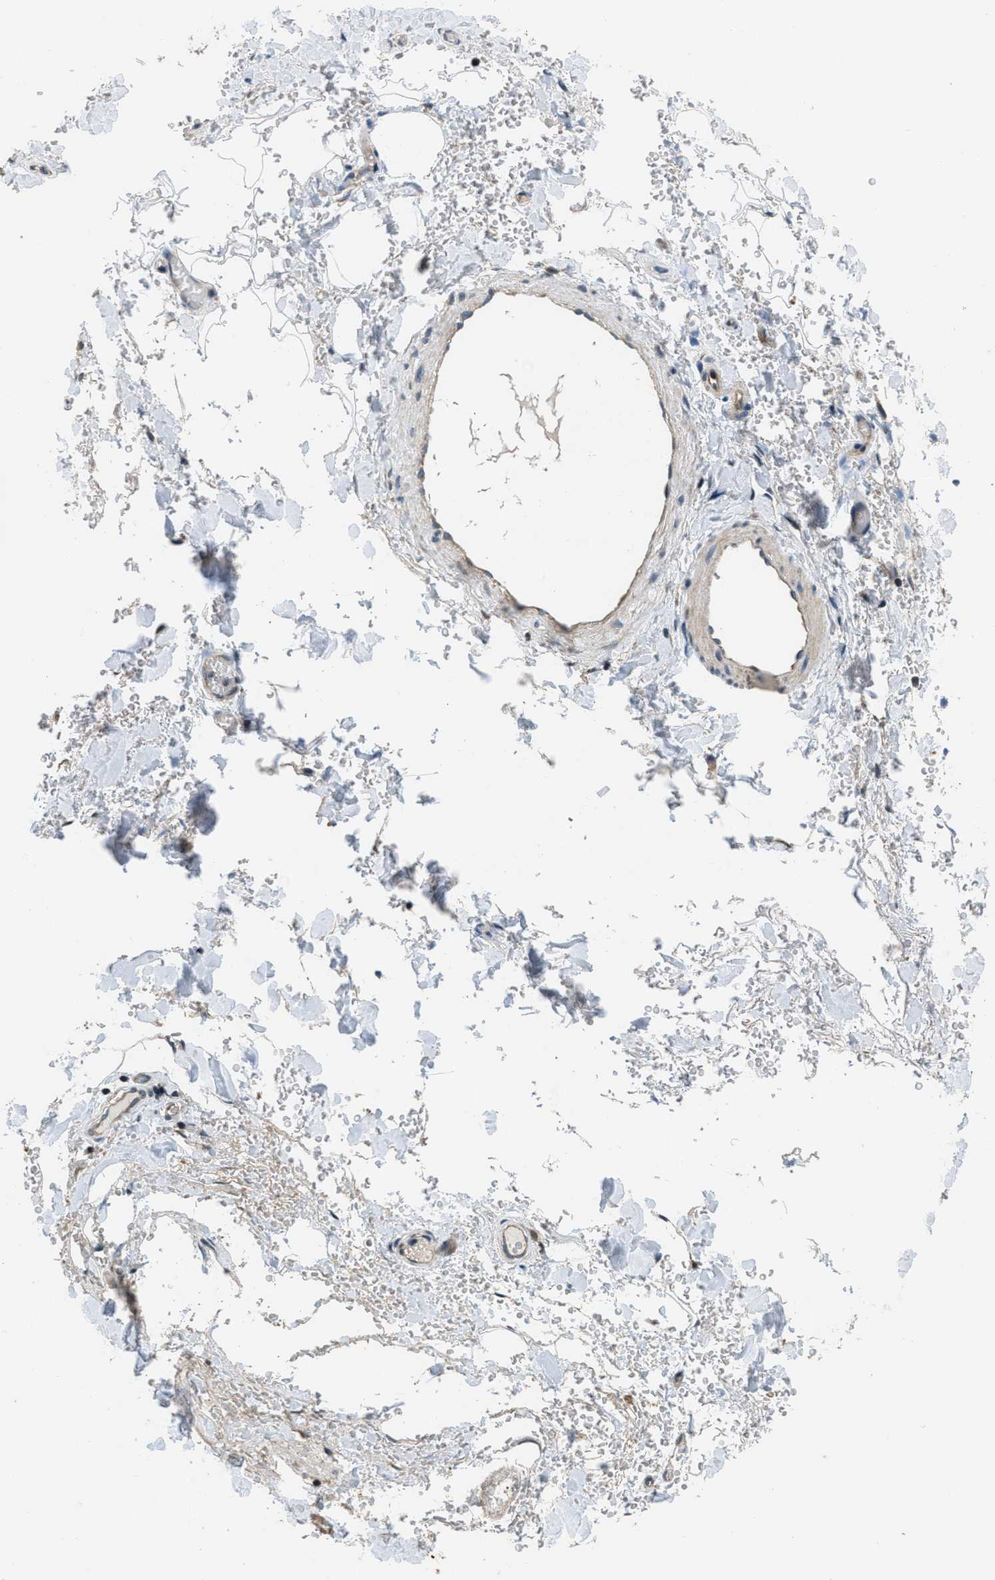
{"staining": {"intensity": "weak", "quantity": "25%-75%", "location": "cytoplasmic/membranous"}, "tissue": "adipose tissue", "cell_type": "Adipocytes", "image_type": "normal", "snomed": [{"axis": "morphology", "description": "Normal tissue, NOS"}, {"axis": "morphology", "description": "Carcinoma, NOS"}, {"axis": "topography", "description": "Pancreas"}, {"axis": "topography", "description": "Peripheral nerve tissue"}], "caption": "Adipose tissue stained with IHC reveals weak cytoplasmic/membranous staining in about 25%-75% of adipocytes.", "gene": "NAT1", "patient": {"sex": "female", "age": 29}}